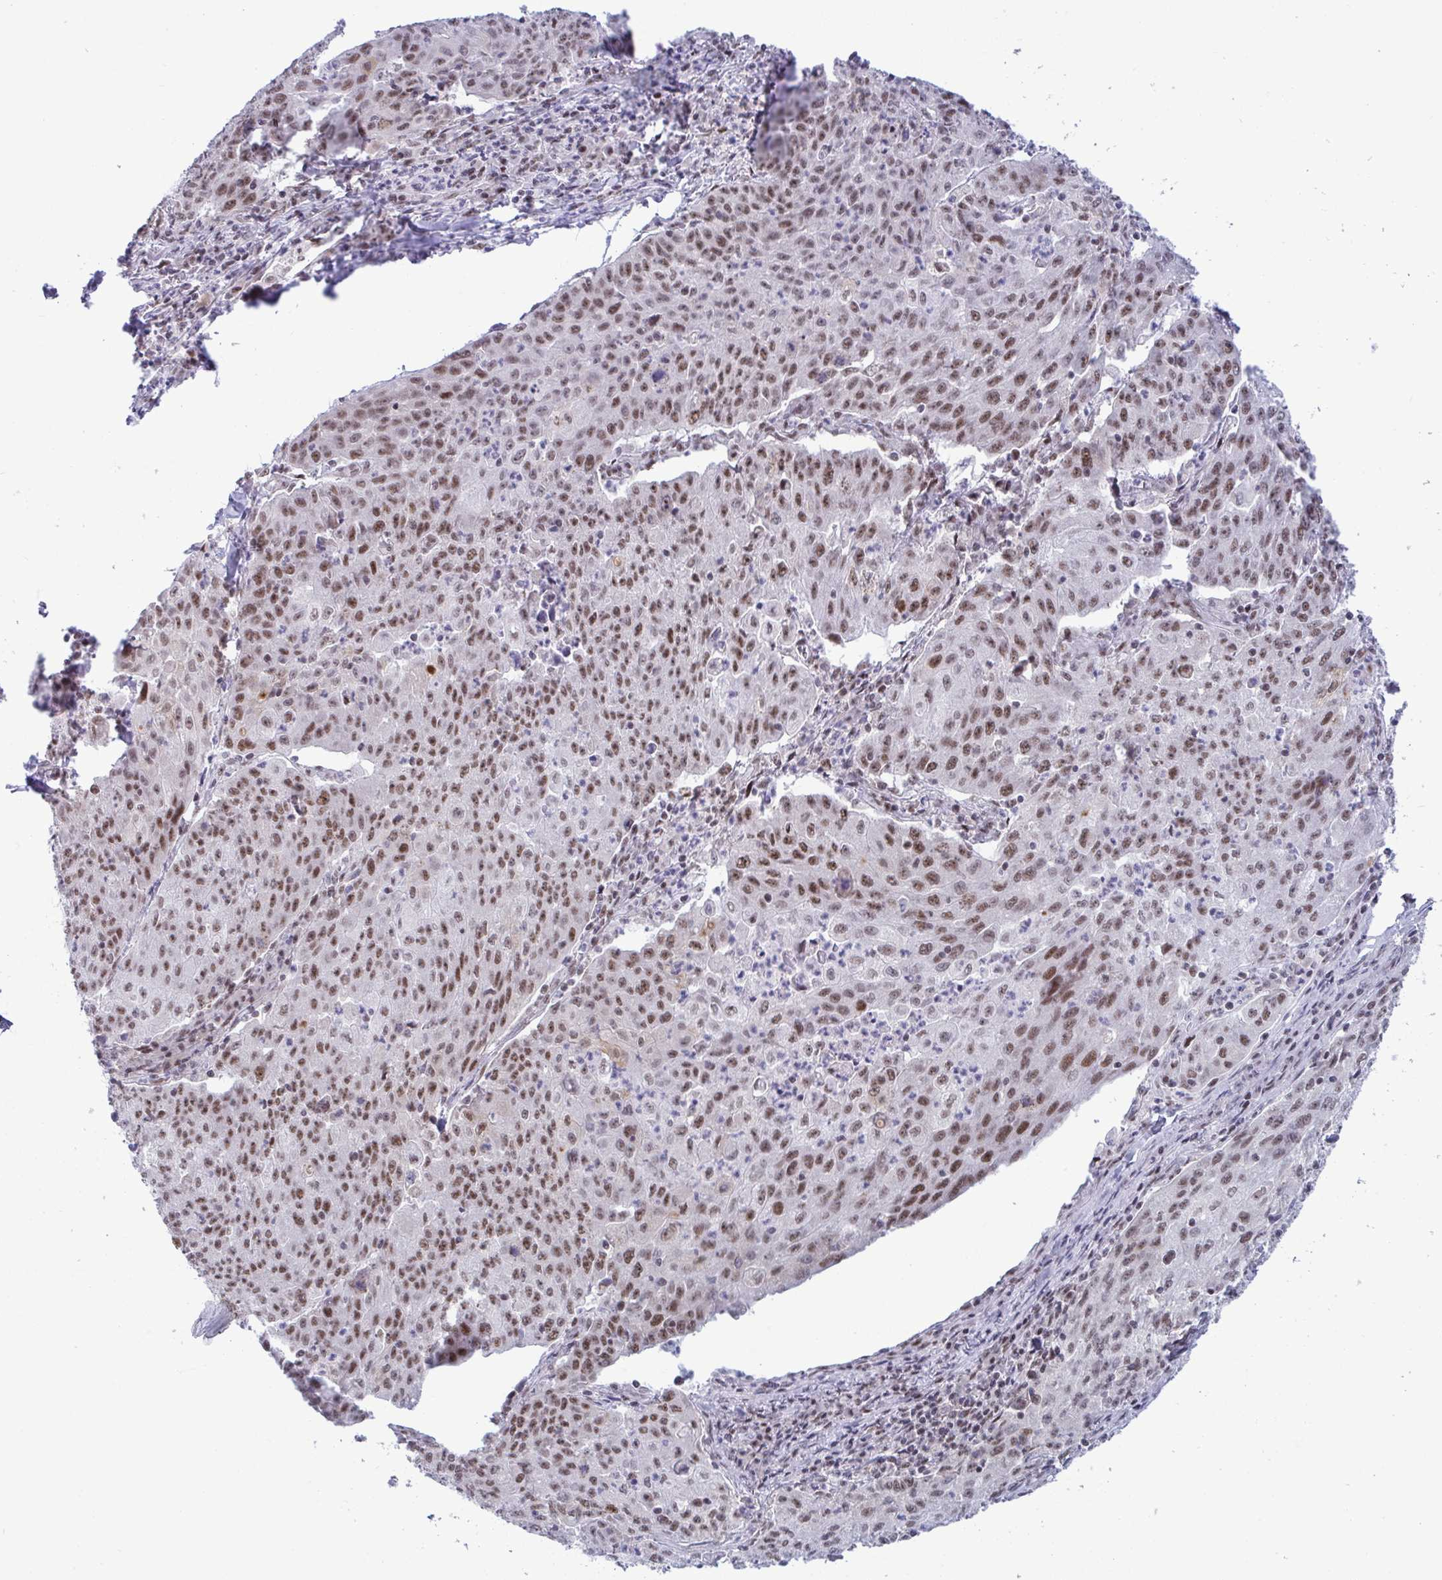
{"staining": {"intensity": "moderate", "quantity": ">75%", "location": "nuclear"}, "tissue": "lung cancer", "cell_type": "Tumor cells", "image_type": "cancer", "snomed": [{"axis": "morphology", "description": "Squamous cell carcinoma, NOS"}, {"axis": "morphology", "description": "Squamous cell carcinoma, metastatic, NOS"}, {"axis": "topography", "description": "Bronchus"}, {"axis": "topography", "description": "Lung"}], "caption": "Brown immunohistochemical staining in human lung cancer (metastatic squamous cell carcinoma) exhibits moderate nuclear staining in about >75% of tumor cells.", "gene": "WBP11", "patient": {"sex": "male", "age": 62}}